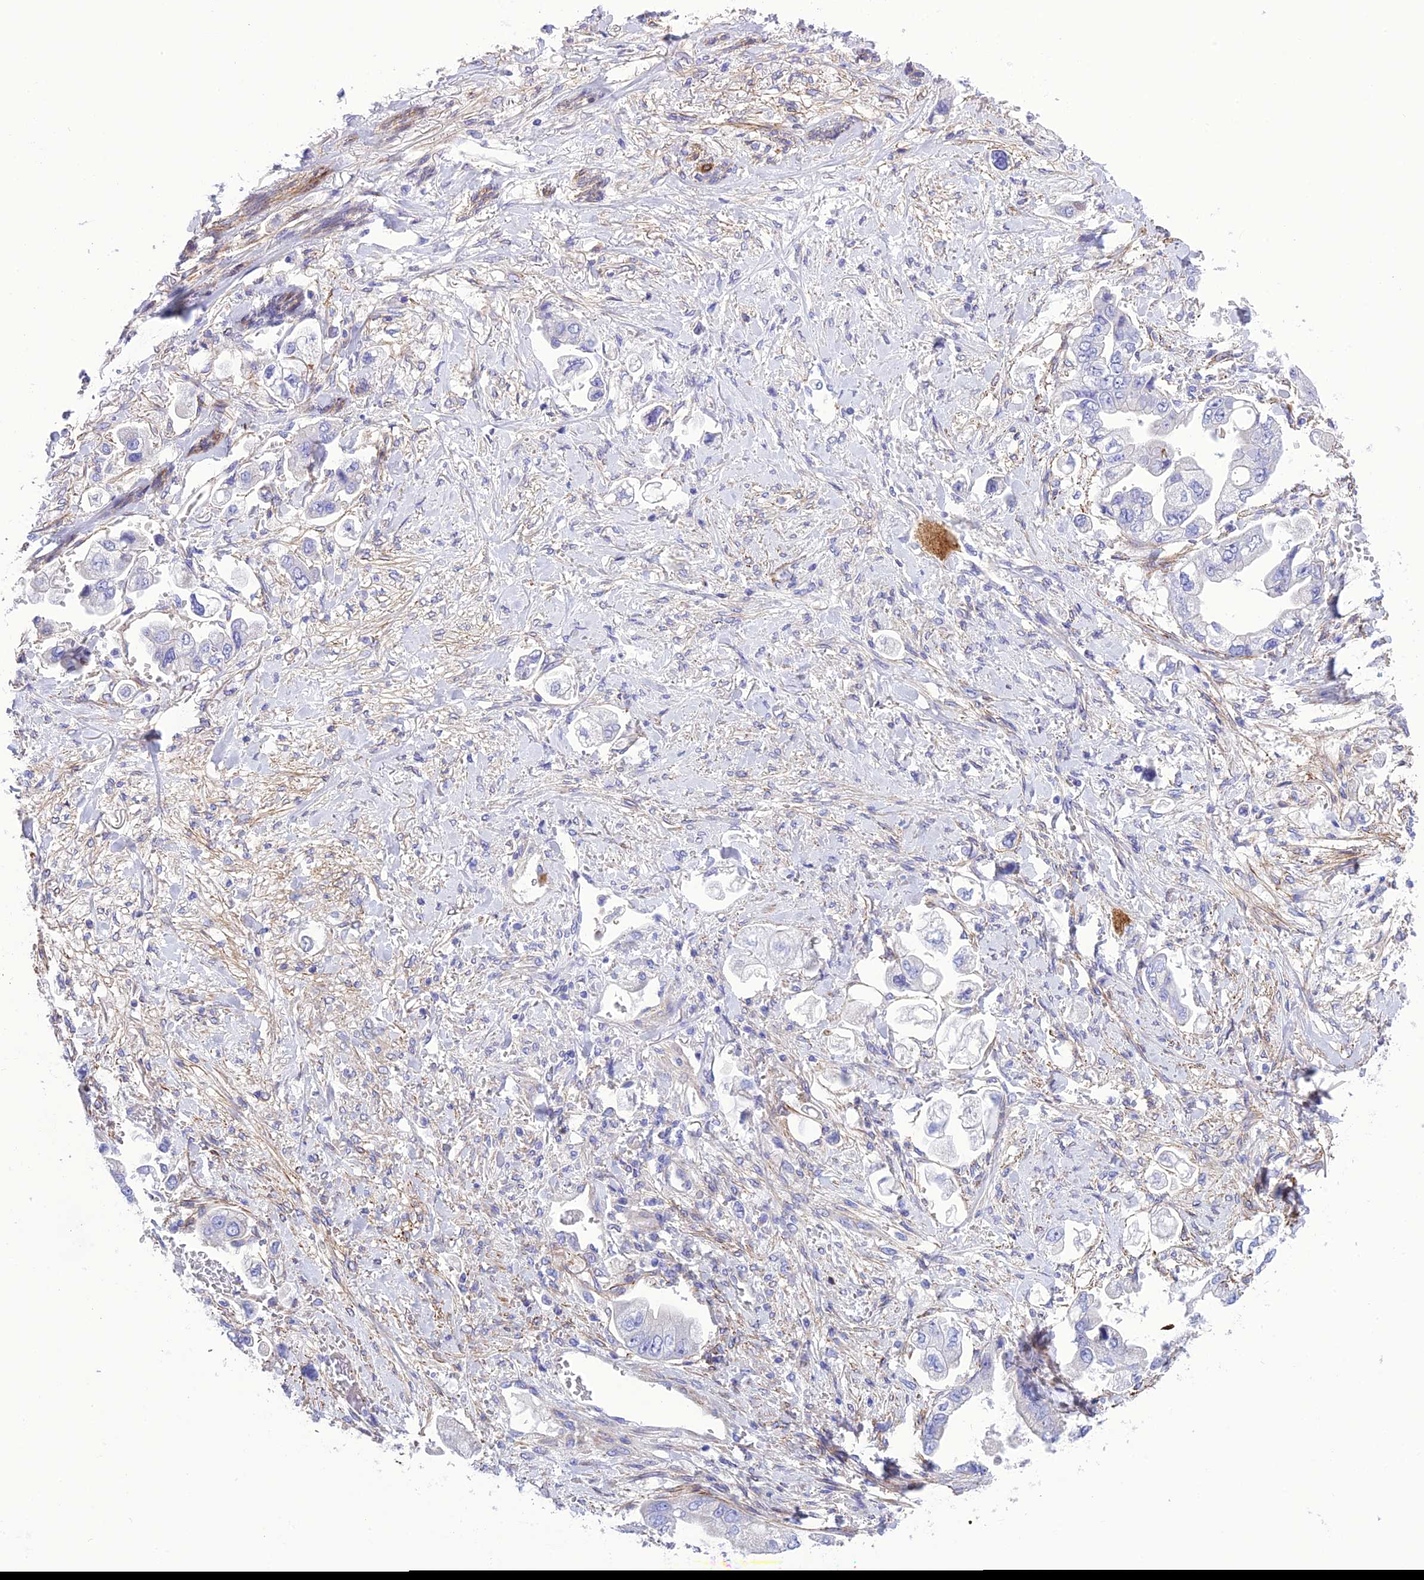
{"staining": {"intensity": "negative", "quantity": "none", "location": "none"}, "tissue": "stomach cancer", "cell_type": "Tumor cells", "image_type": "cancer", "snomed": [{"axis": "morphology", "description": "Adenocarcinoma, NOS"}, {"axis": "topography", "description": "Stomach"}], "caption": "Immunohistochemistry (IHC) photomicrograph of neoplastic tissue: stomach adenocarcinoma stained with DAB reveals no significant protein staining in tumor cells.", "gene": "FRA10AC1", "patient": {"sex": "male", "age": 62}}